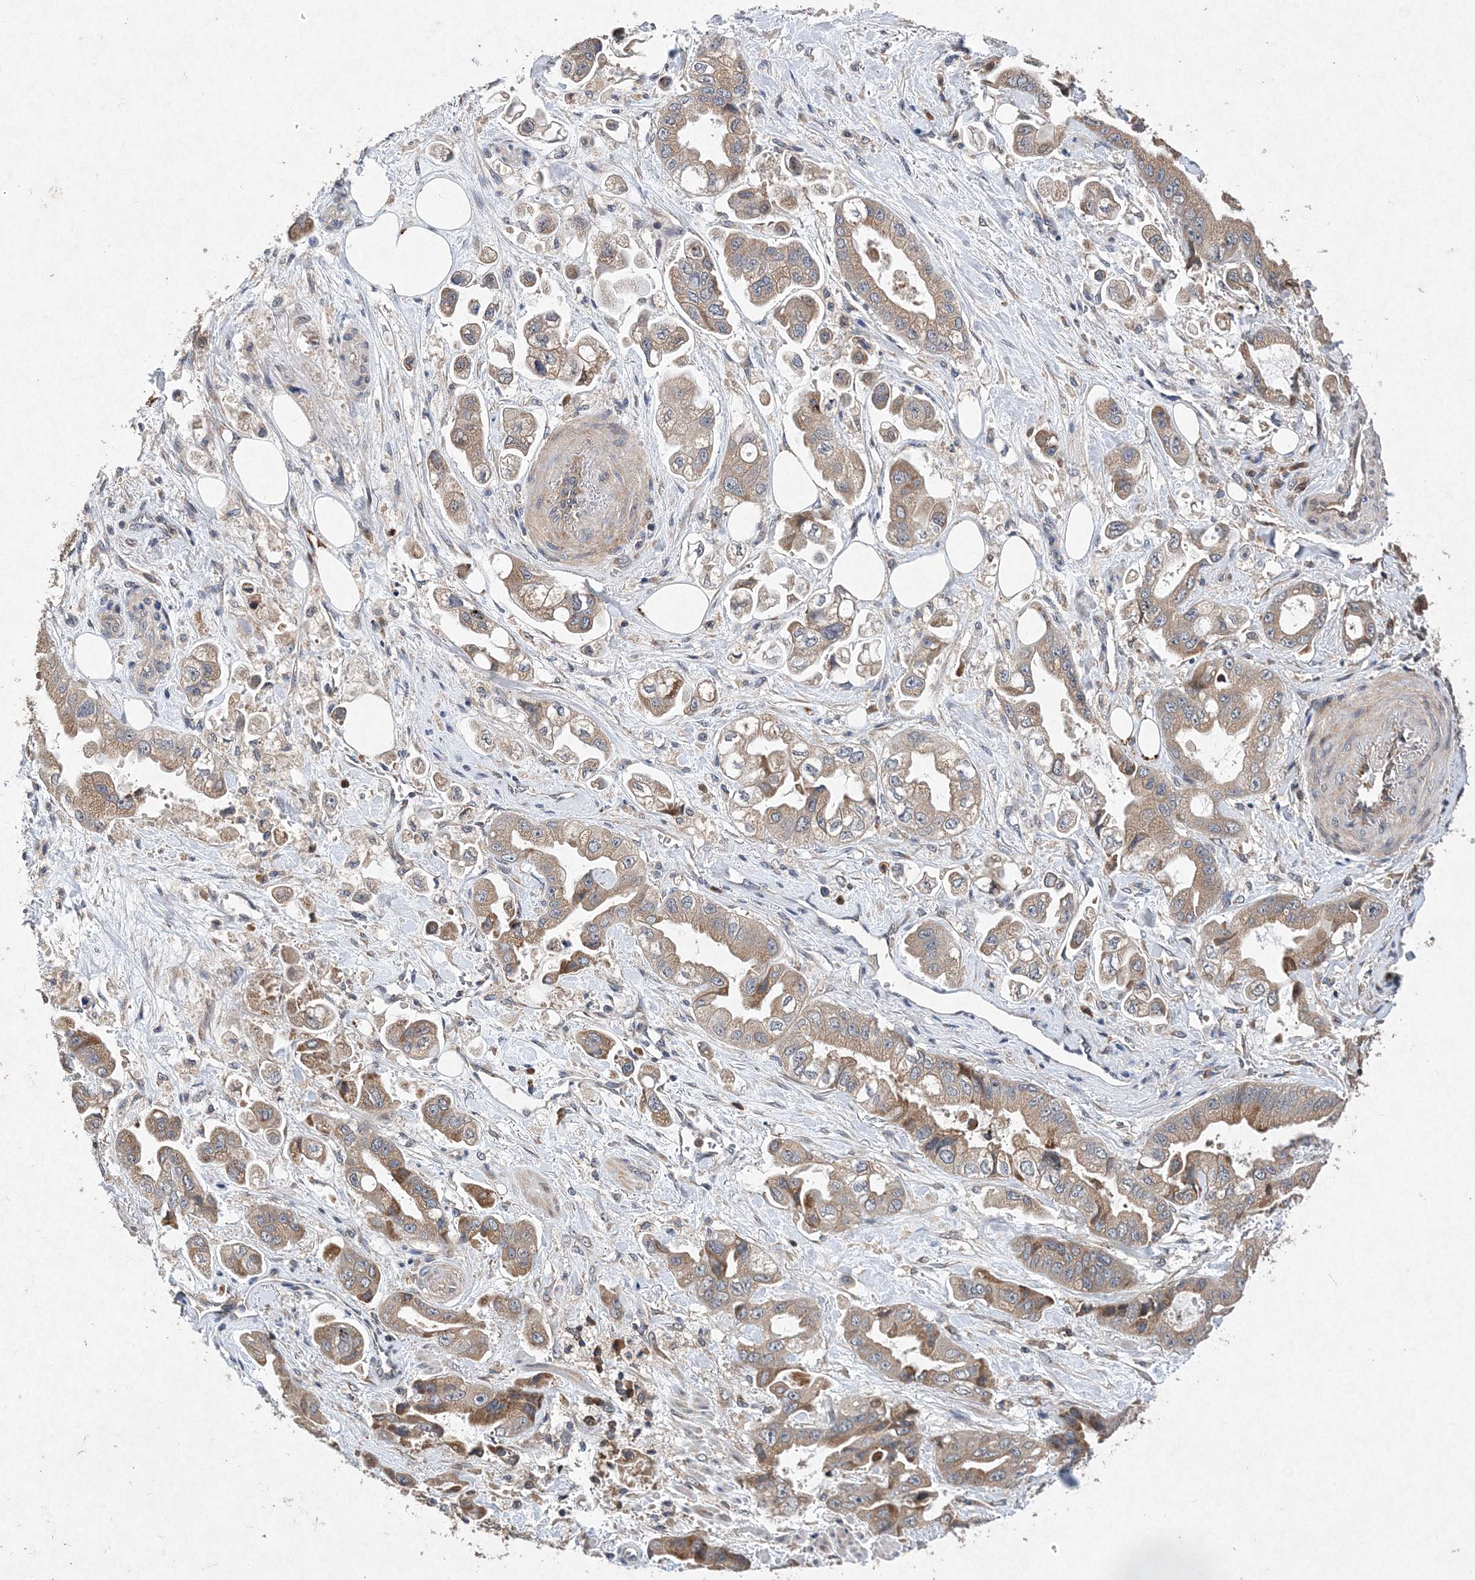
{"staining": {"intensity": "weak", "quantity": ">75%", "location": "cytoplasmic/membranous"}, "tissue": "stomach cancer", "cell_type": "Tumor cells", "image_type": "cancer", "snomed": [{"axis": "morphology", "description": "Adenocarcinoma, NOS"}, {"axis": "topography", "description": "Stomach"}], "caption": "About >75% of tumor cells in human stomach cancer (adenocarcinoma) exhibit weak cytoplasmic/membranous protein positivity as visualized by brown immunohistochemical staining.", "gene": "PROSER1", "patient": {"sex": "male", "age": 62}}